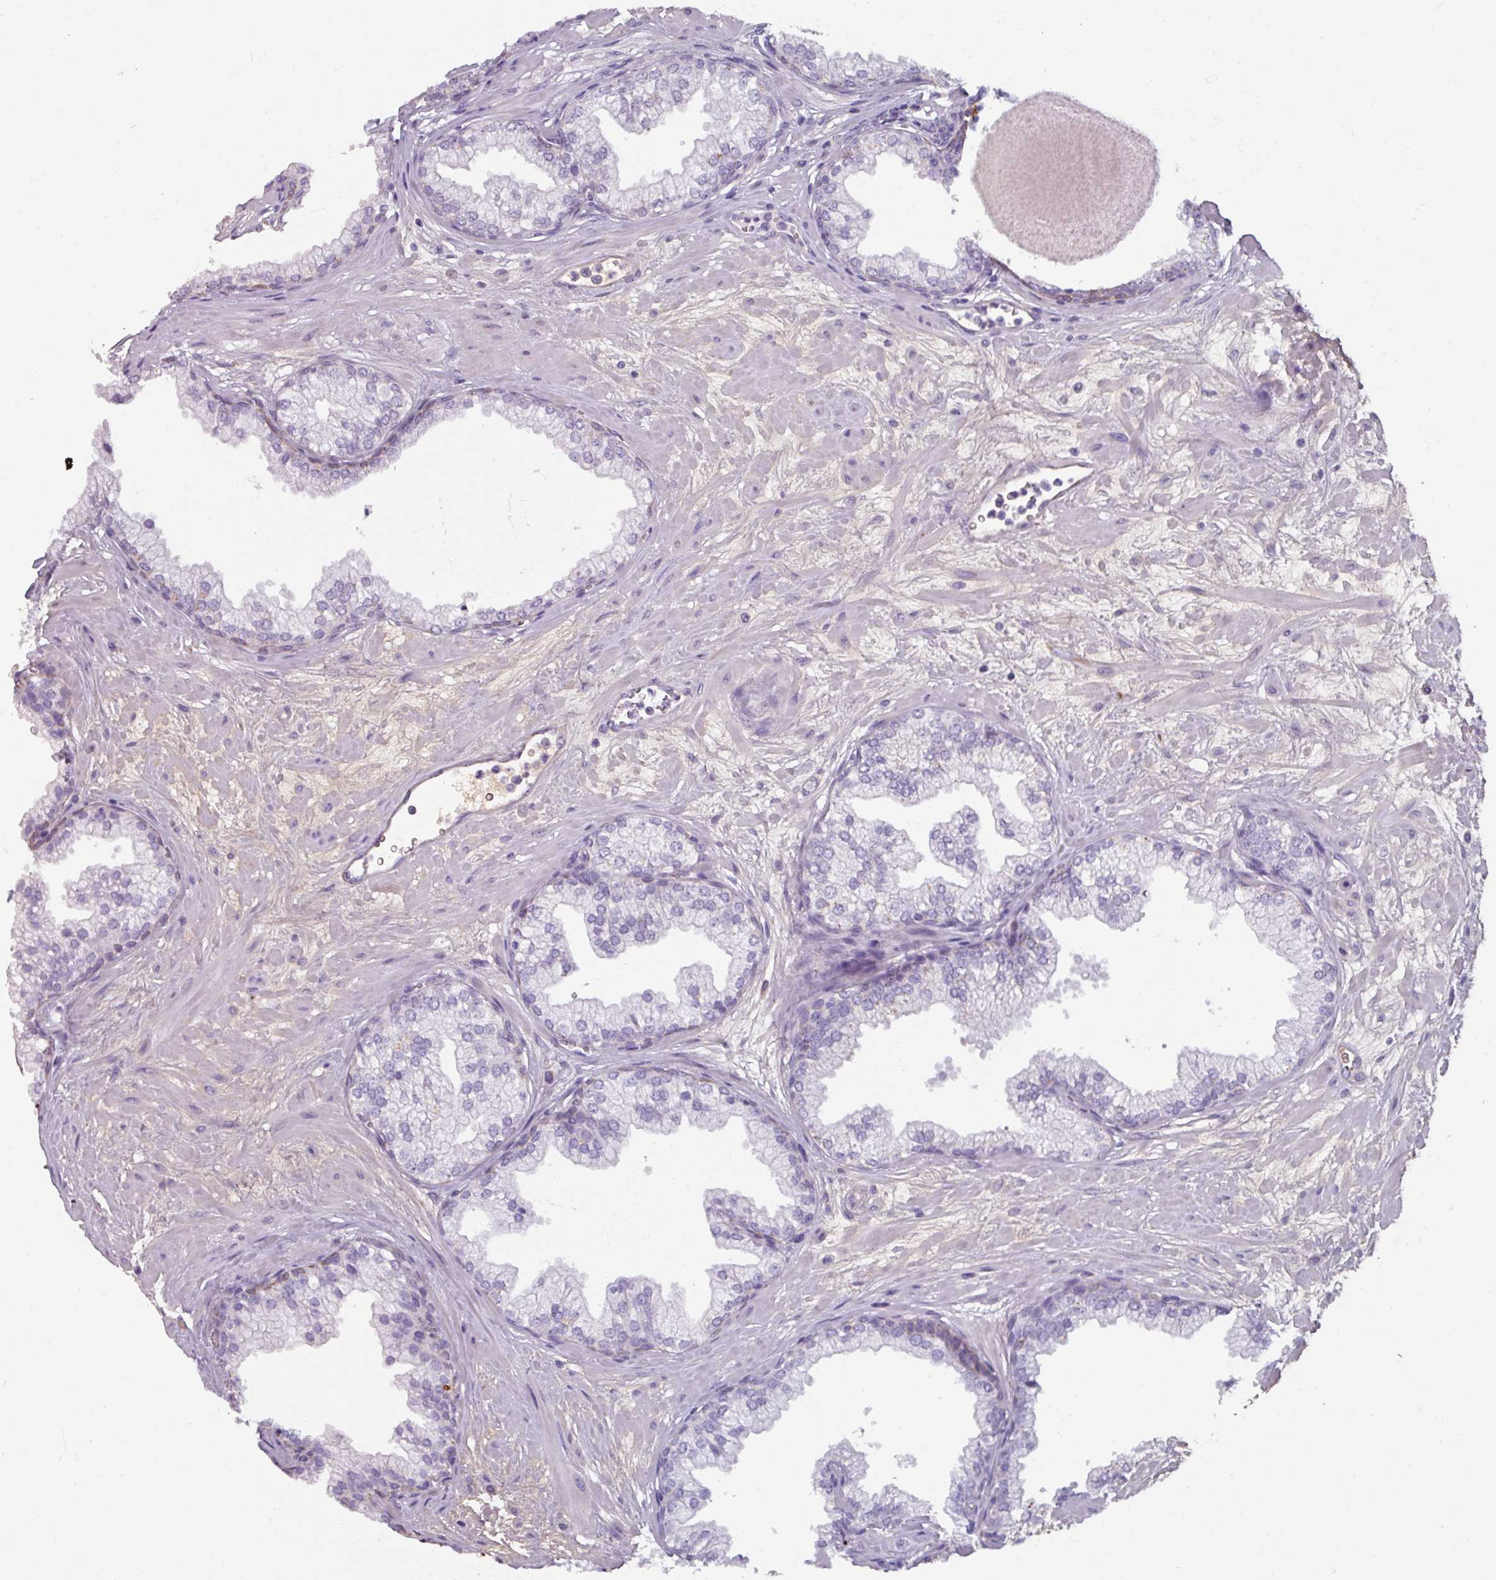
{"staining": {"intensity": "negative", "quantity": "none", "location": "none"}, "tissue": "prostate", "cell_type": "Glandular cells", "image_type": "normal", "snomed": [{"axis": "morphology", "description": "Normal tissue, NOS"}, {"axis": "topography", "description": "Prostate"}, {"axis": "topography", "description": "Peripheral nerve tissue"}], "caption": "IHC of normal human prostate displays no positivity in glandular cells. The staining is performed using DAB (3,3'-diaminobenzidine) brown chromogen with nuclei counter-stained in using hematoxylin.", "gene": "SPESP1", "patient": {"sex": "male", "age": 61}}